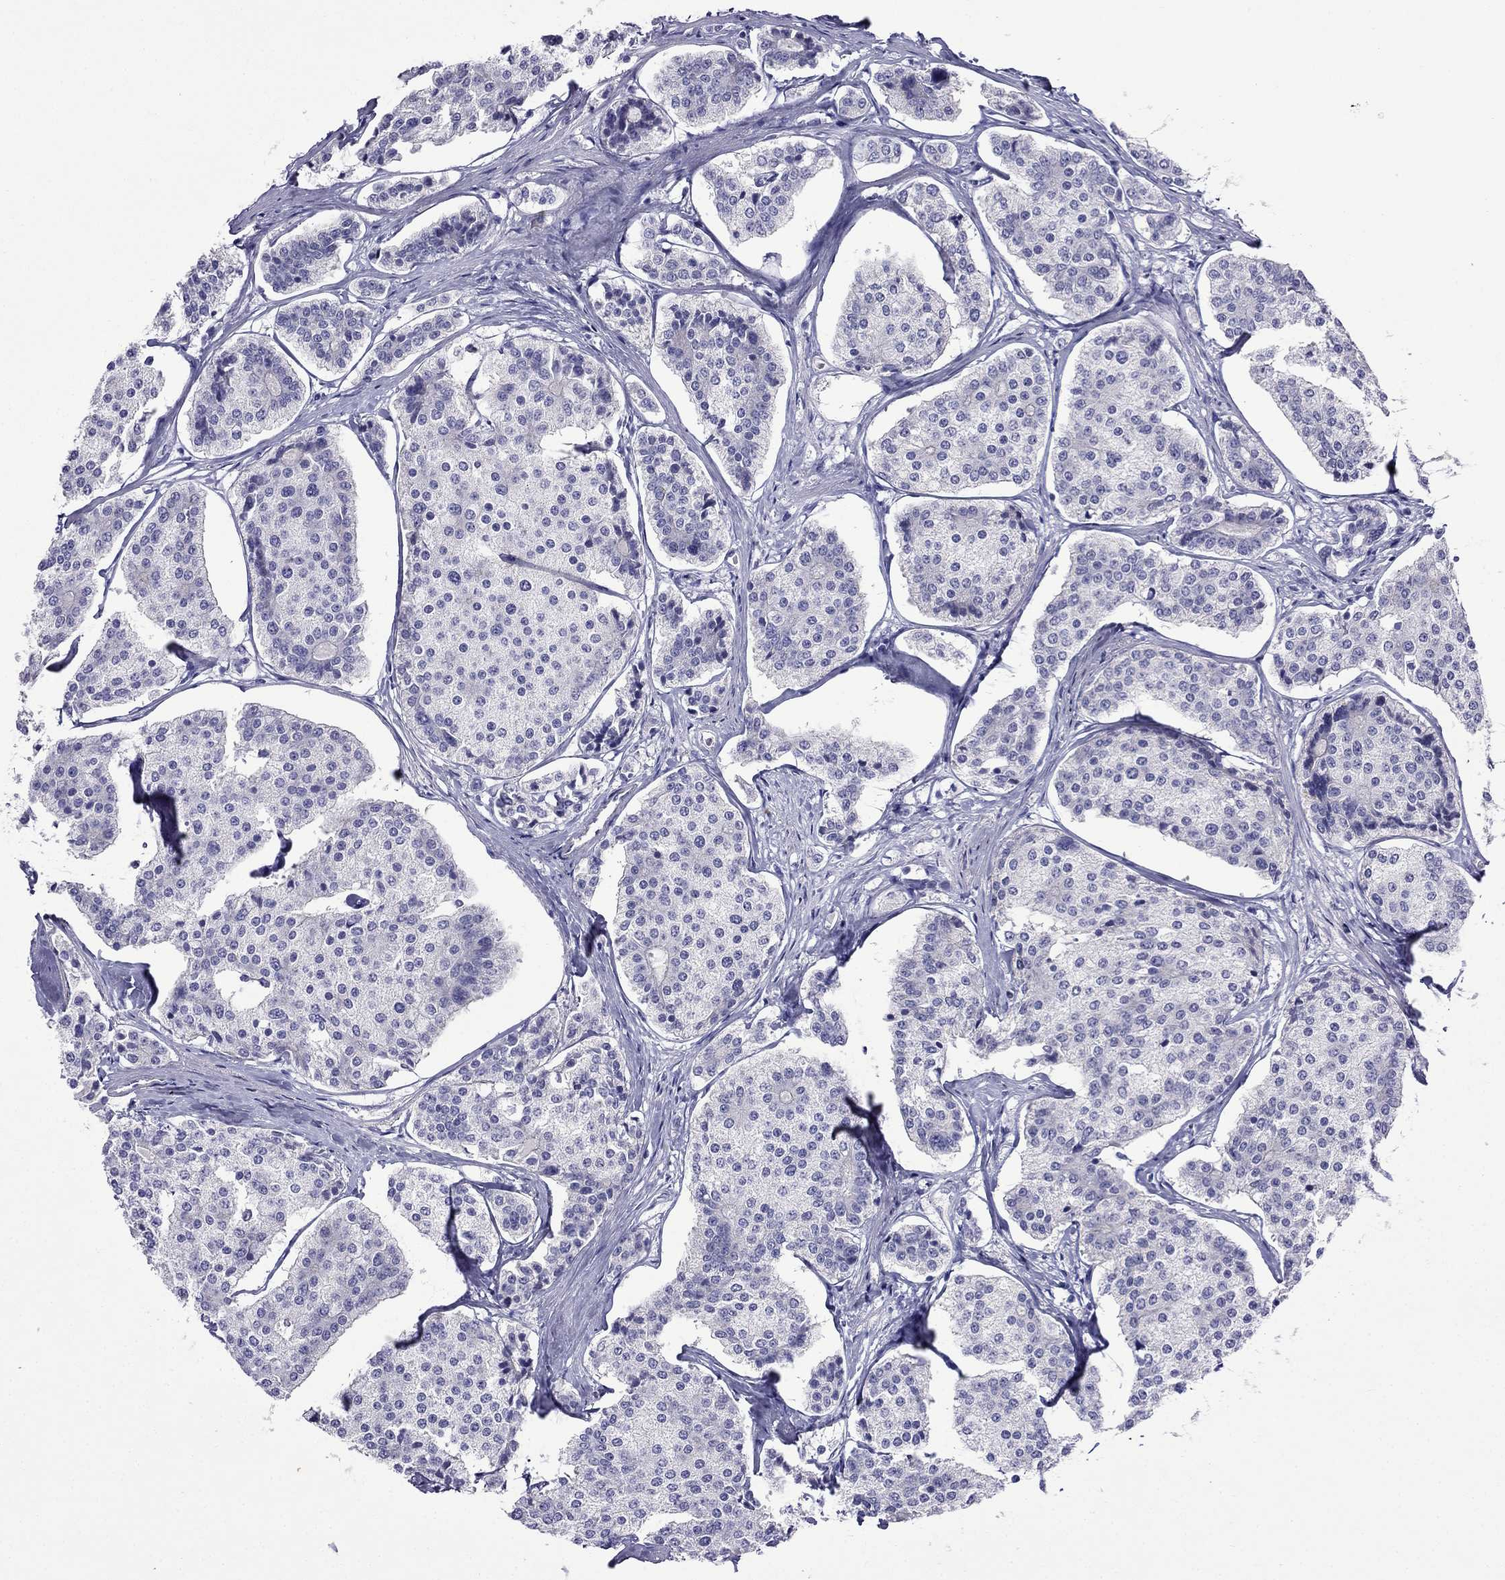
{"staining": {"intensity": "negative", "quantity": "none", "location": "none"}, "tissue": "carcinoid", "cell_type": "Tumor cells", "image_type": "cancer", "snomed": [{"axis": "morphology", "description": "Carcinoid, malignant, NOS"}, {"axis": "topography", "description": "Small intestine"}], "caption": "This is a micrograph of immunohistochemistry staining of carcinoid (malignant), which shows no positivity in tumor cells.", "gene": "PATE1", "patient": {"sex": "female", "age": 65}}